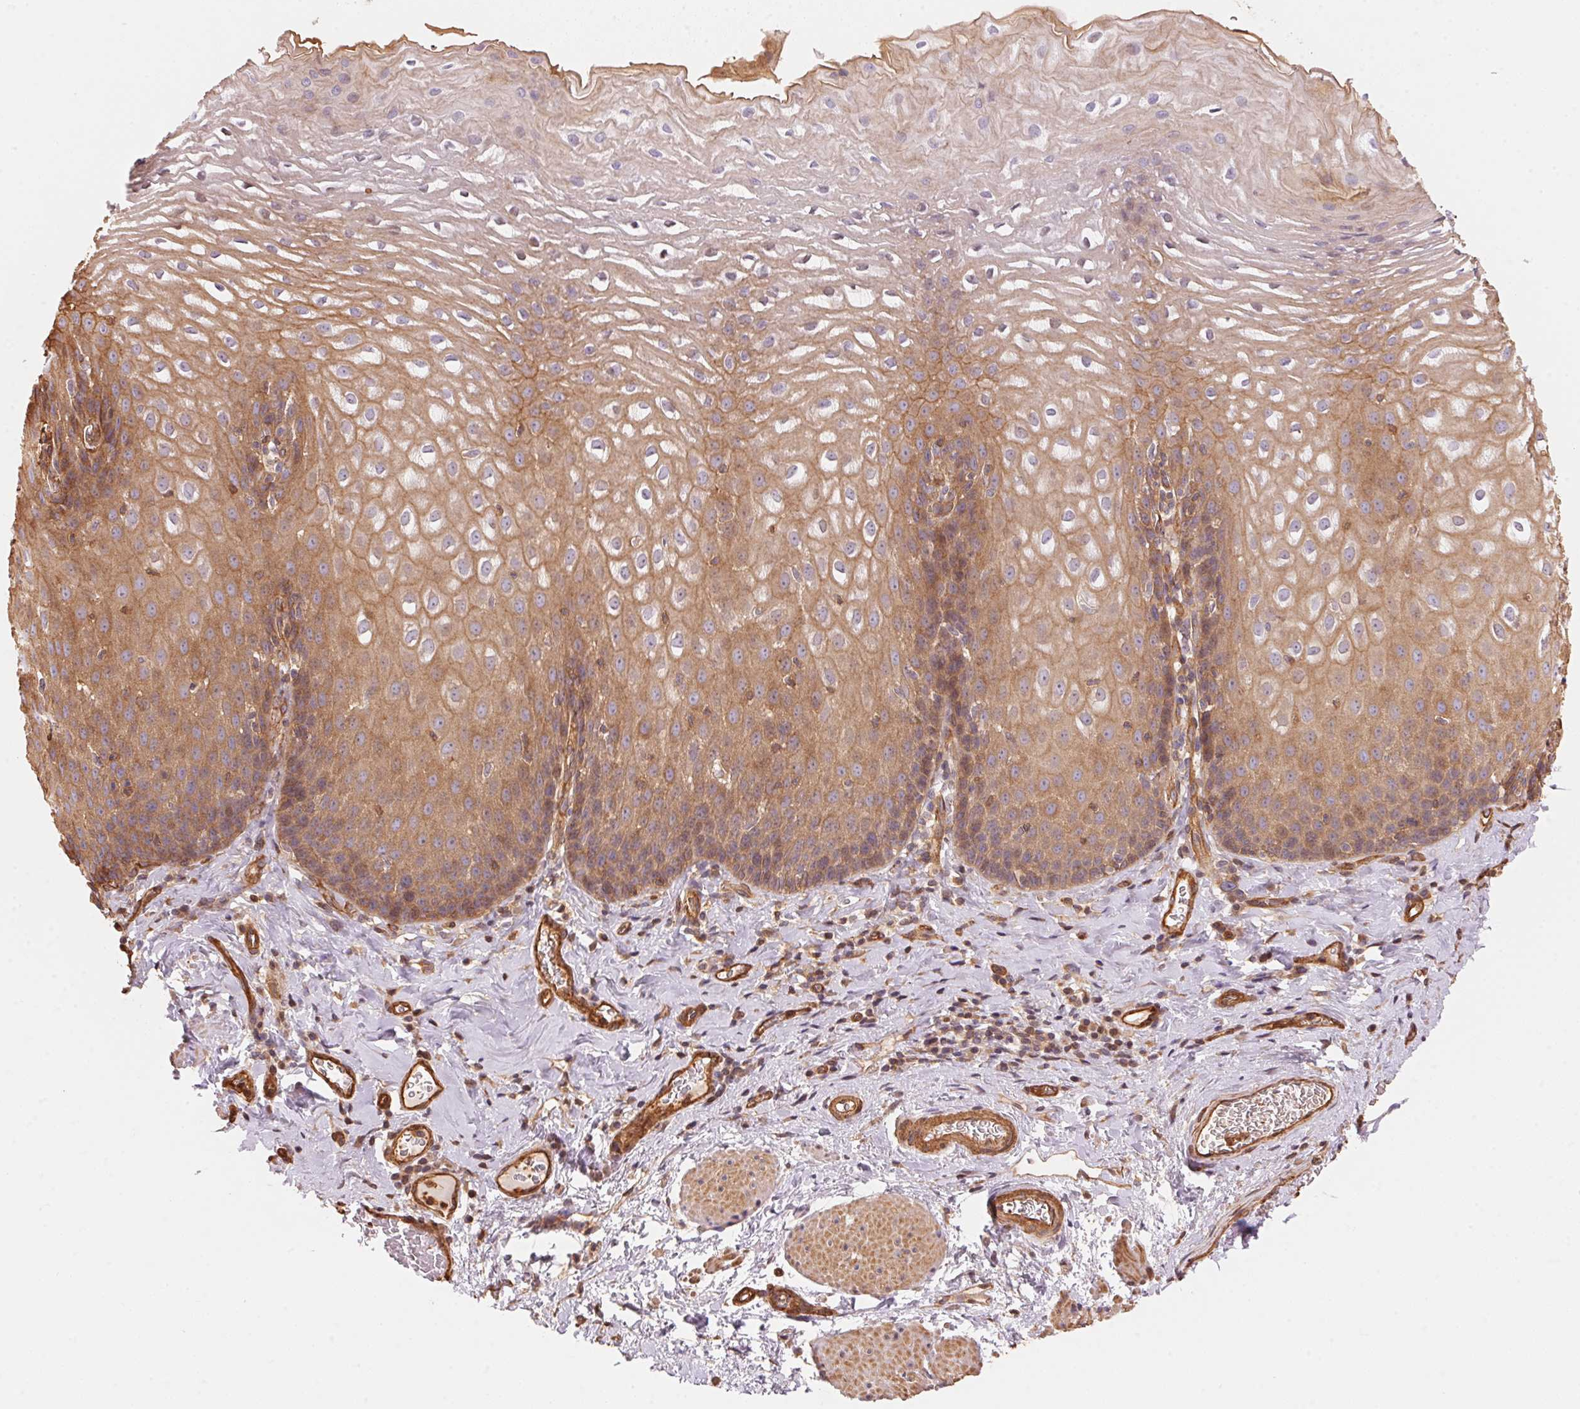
{"staining": {"intensity": "moderate", "quantity": "25%-75%", "location": "cytoplasmic/membranous"}, "tissue": "esophagus", "cell_type": "Squamous epithelial cells", "image_type": "normal", "snomed": [{"axis": "morphology", "description": "Normal tissue, NOS"}, {"axis": "topography", "description": "Esophagus"}], "caption": "Protein expression by immunohistochemistry (IHC) displays moderate cytoplasmic/membranous staining in approximately 25%-75% of squamous epithelial cells in normal esophagus.", "gene": "FRAS1", "patient": {"sex": "male", "age": 68}}